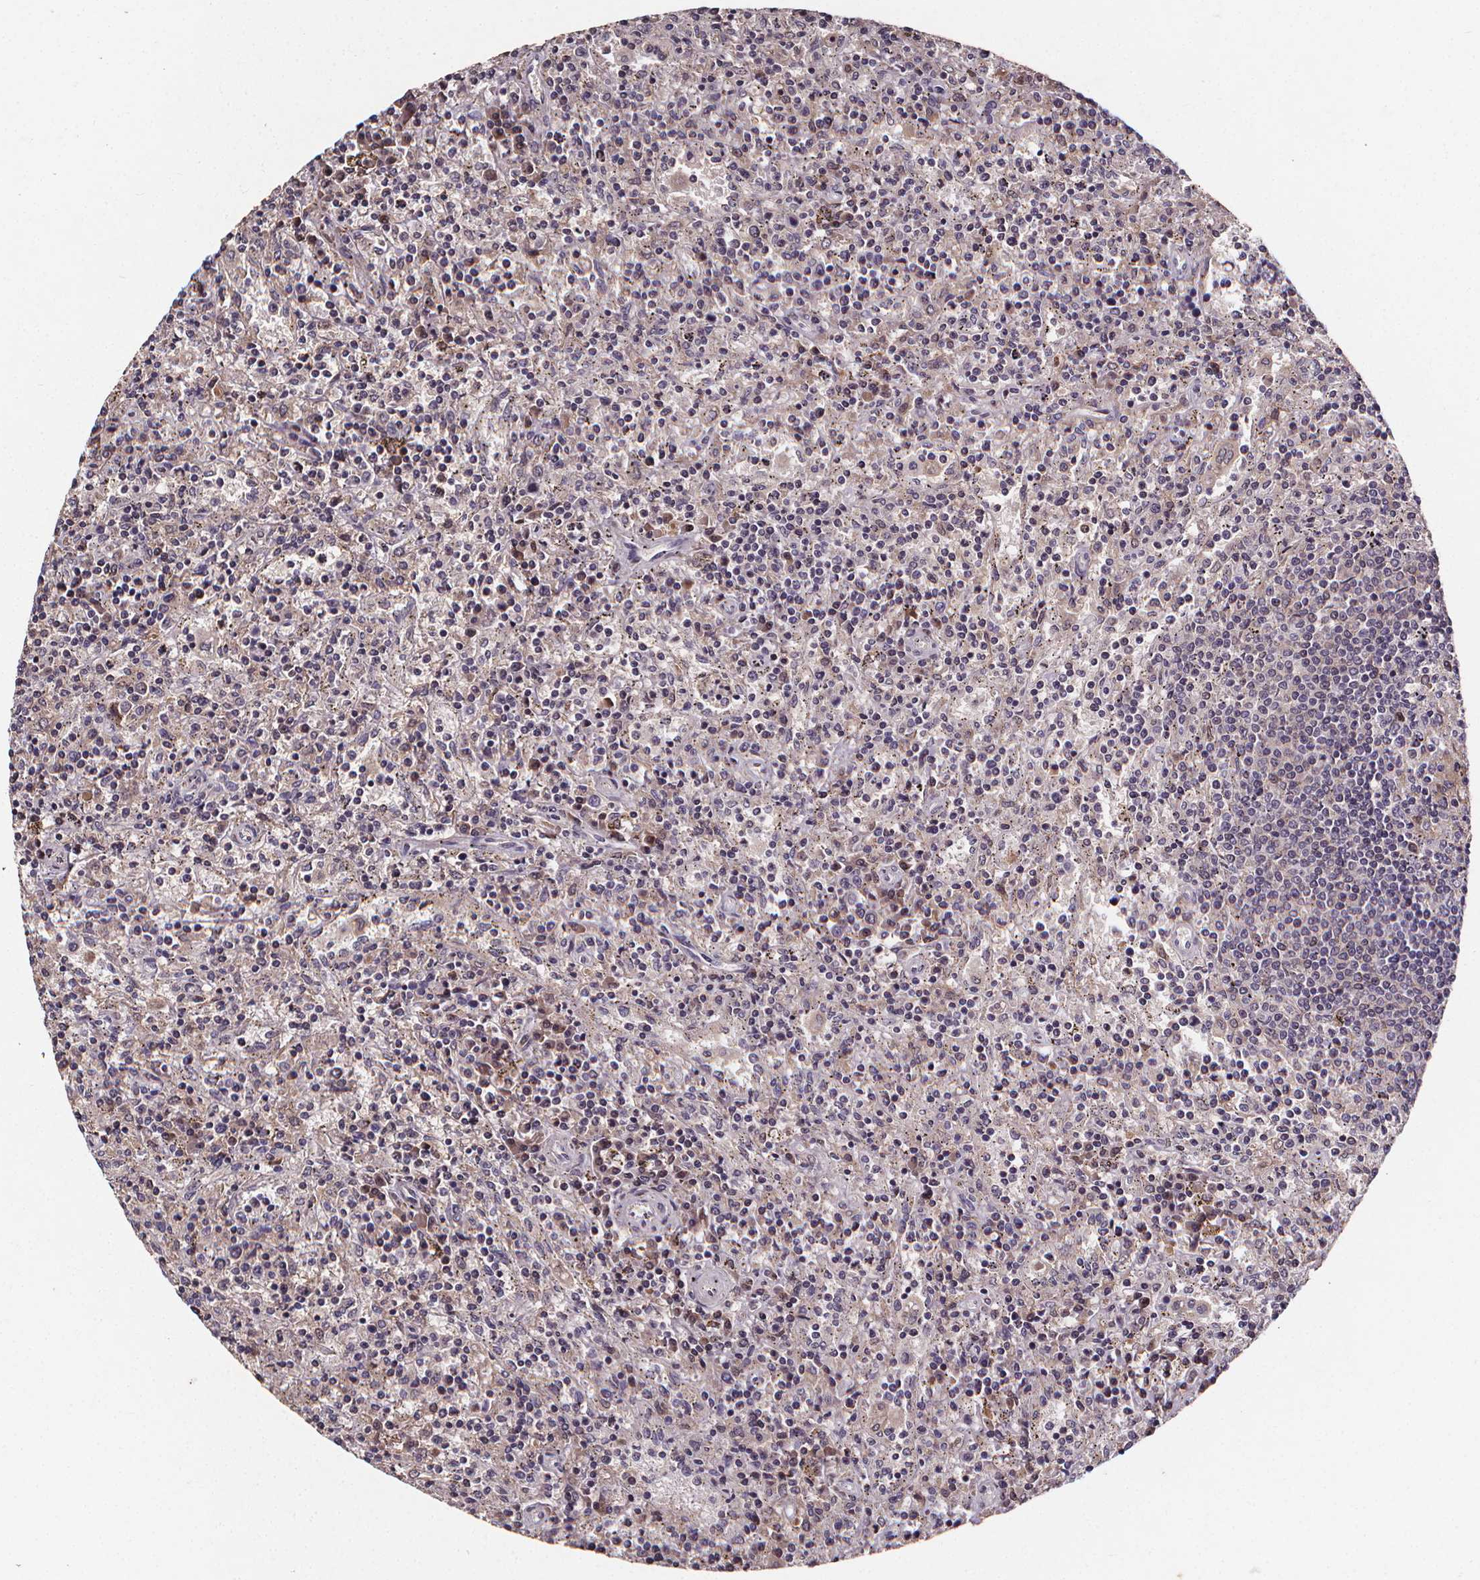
{"staining": {"intensity": "negative", "quantity": "none", "location": "none"}, "tissue": "lymphoma", "cell_type": "Tumor cells", "image_type": "cancer", "snomed": [{"axis": "morphology", "description": "Malignant lymphoma, non-Hodgkin's type, Low grade"}, {"axis": "topography", "description": "Spleen"}], "caption": "Immunohistochemistry (IHC) of low-grade malignant lymphoma, non-Hodgkin's type demonstrates no positivity in tumor cells.", "gene": "SPAG8", "patient": {"sex": "male", "age": 62}}